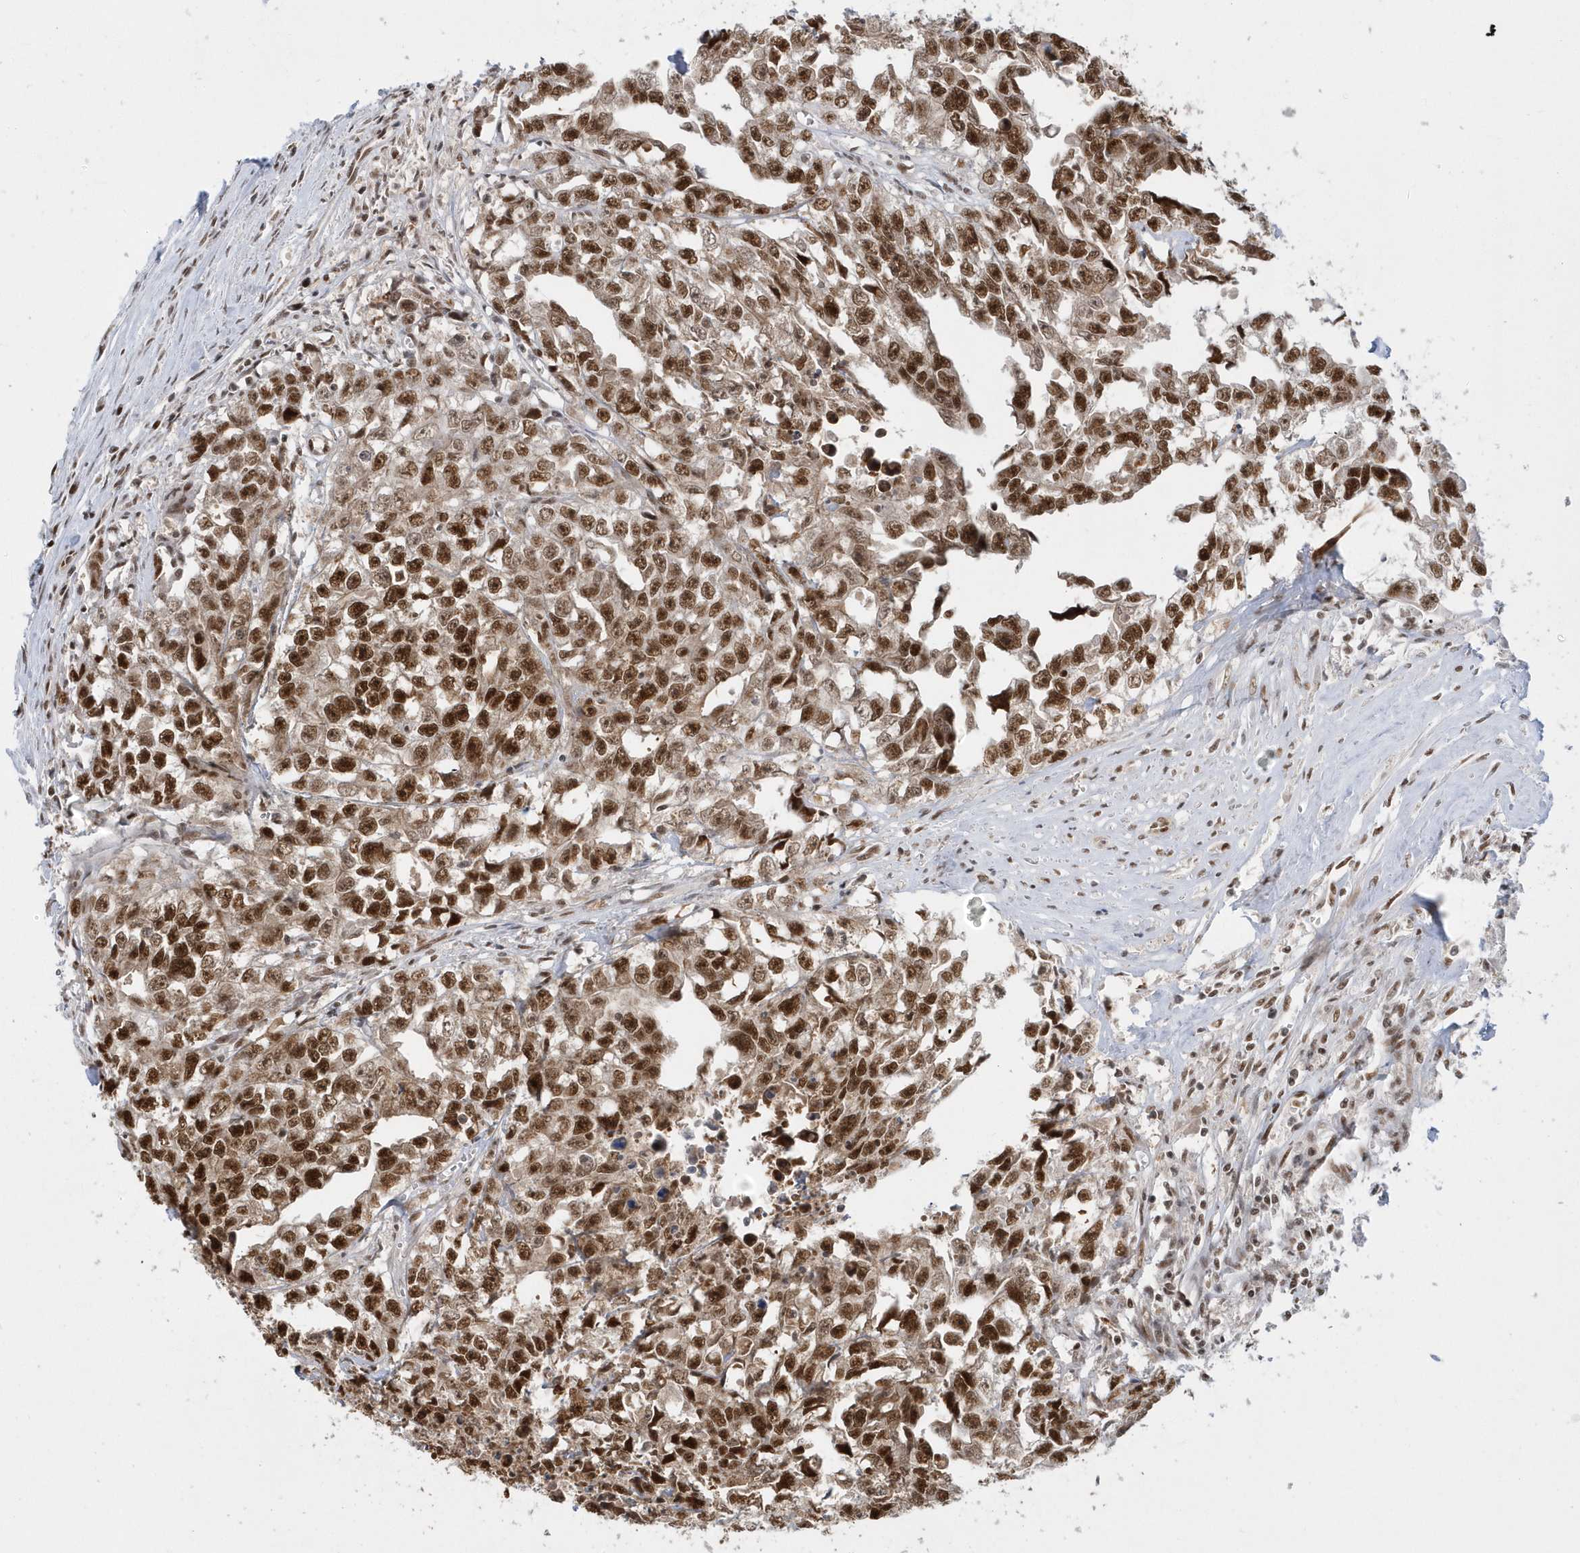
{"staining": {"intensity": "strong", "quantity": ">75%", "location": "nuclear"}, "tissue": "testis cancer", "cell_type": "Tumor cells", "image_type": "cancer", "snomed": [{"axis": "morphology", "description": "Seminoma, NOS"}, {"axis": "morphology", "description": "Carcinoma, Embryonal, NOS"}, {"axis": "topography", "description": "Testis"}], "caption": "This is a micrograph of immunohistochemistry staining of testis cancer, which shows strong expression in the nuclear of tumor cells.", "gene": "SEPHS1", "patient": {"sex": "male", "age": 43}}